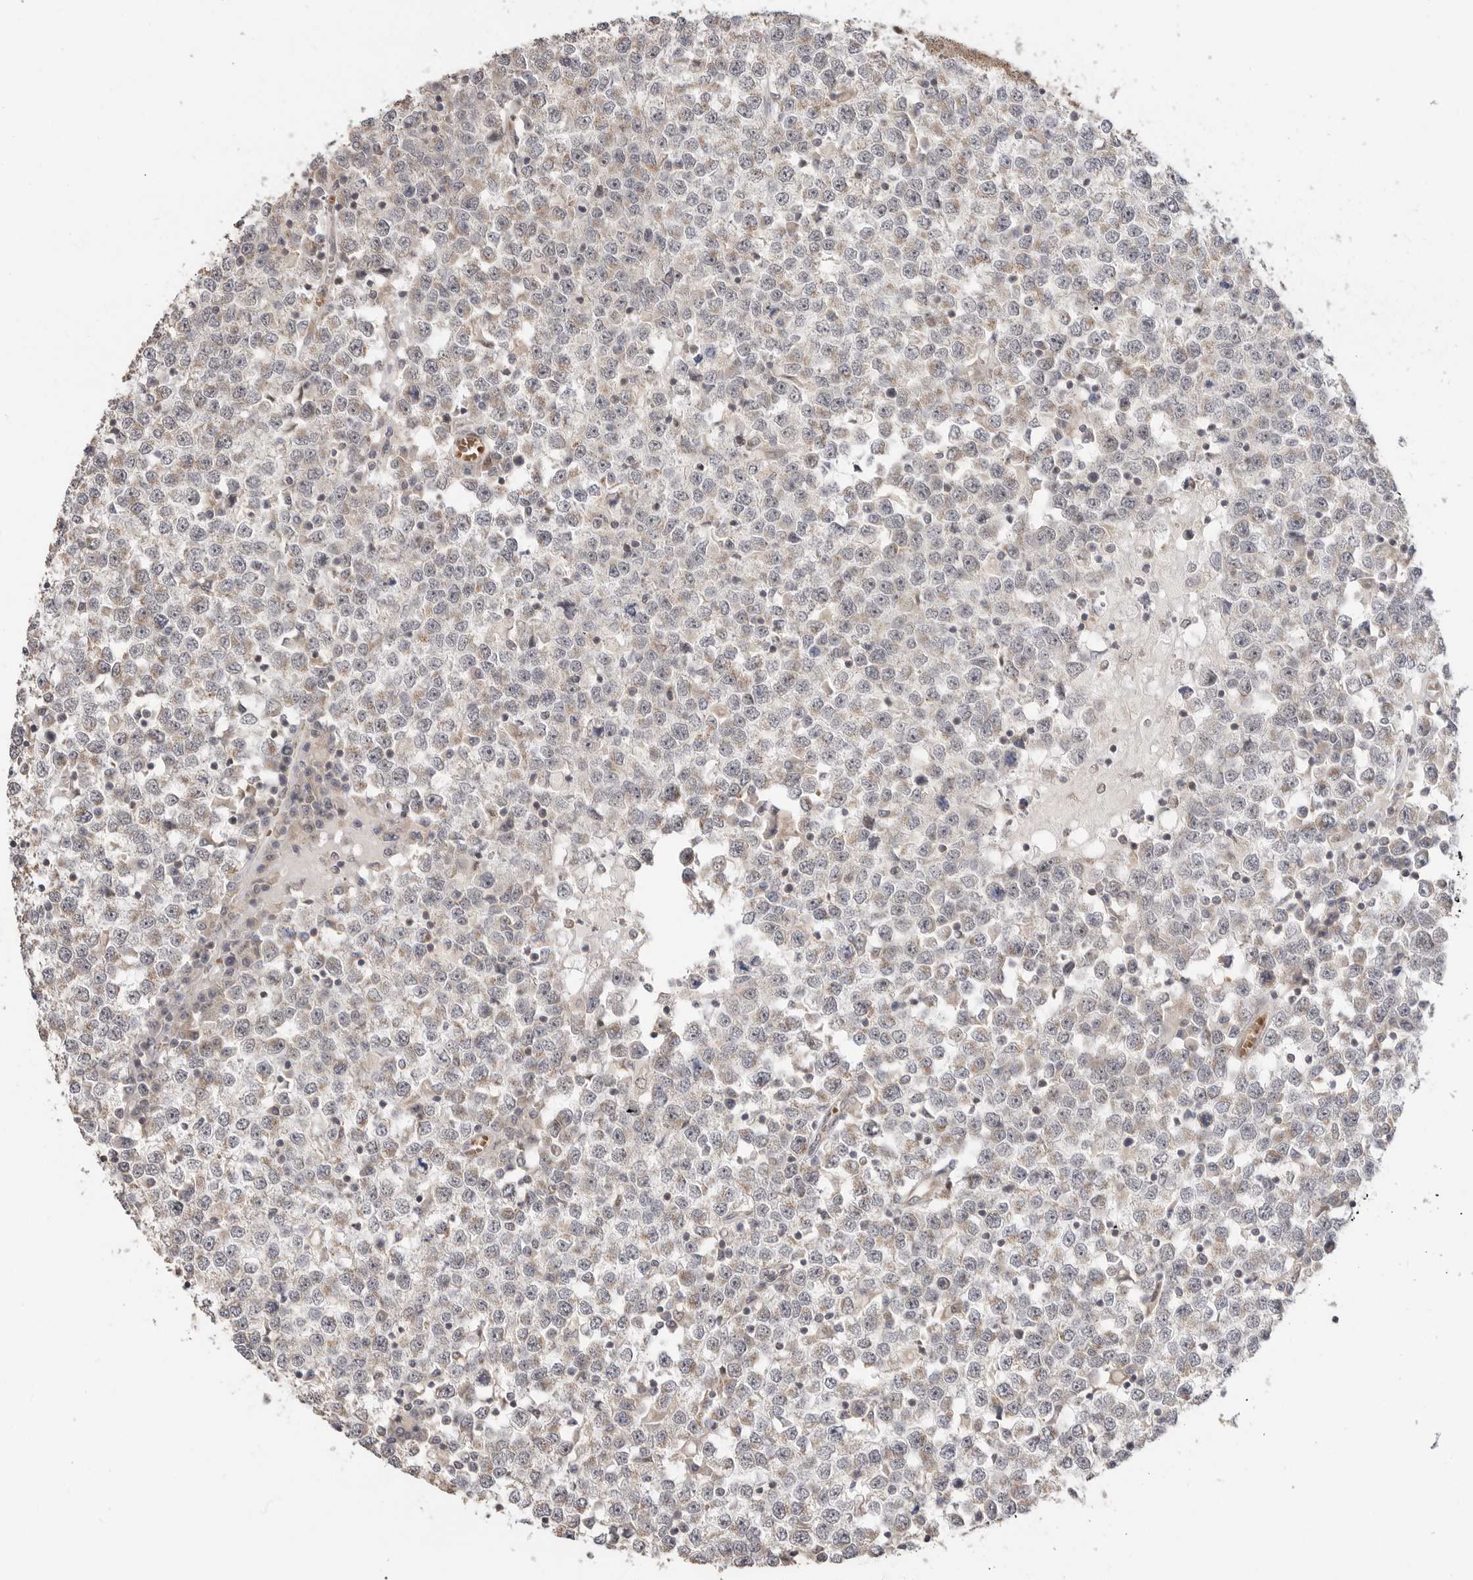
{"staining": {"intensity": "weak", "quantity": "<25%", "location": "cytoplasmic/membranous"}, "tissue": "testis cancer", "cell_type": "Tumor cells", "image_type": "cancer", "snomed": [{"axis": "morphology", "description": "Seminoma, NOS"}, {"axis": "topography", "description": "Testis"}], "caption": "Immunohistochemistry micrograph of neoplastic tissue: seminoma (testis) stained with DAB (3,3'-diaminobenzidine) demonstrates no significant protein expression in tumor cells.", "gene": "ALKAL1", "patient": {"sex": "male", "age": 65}}